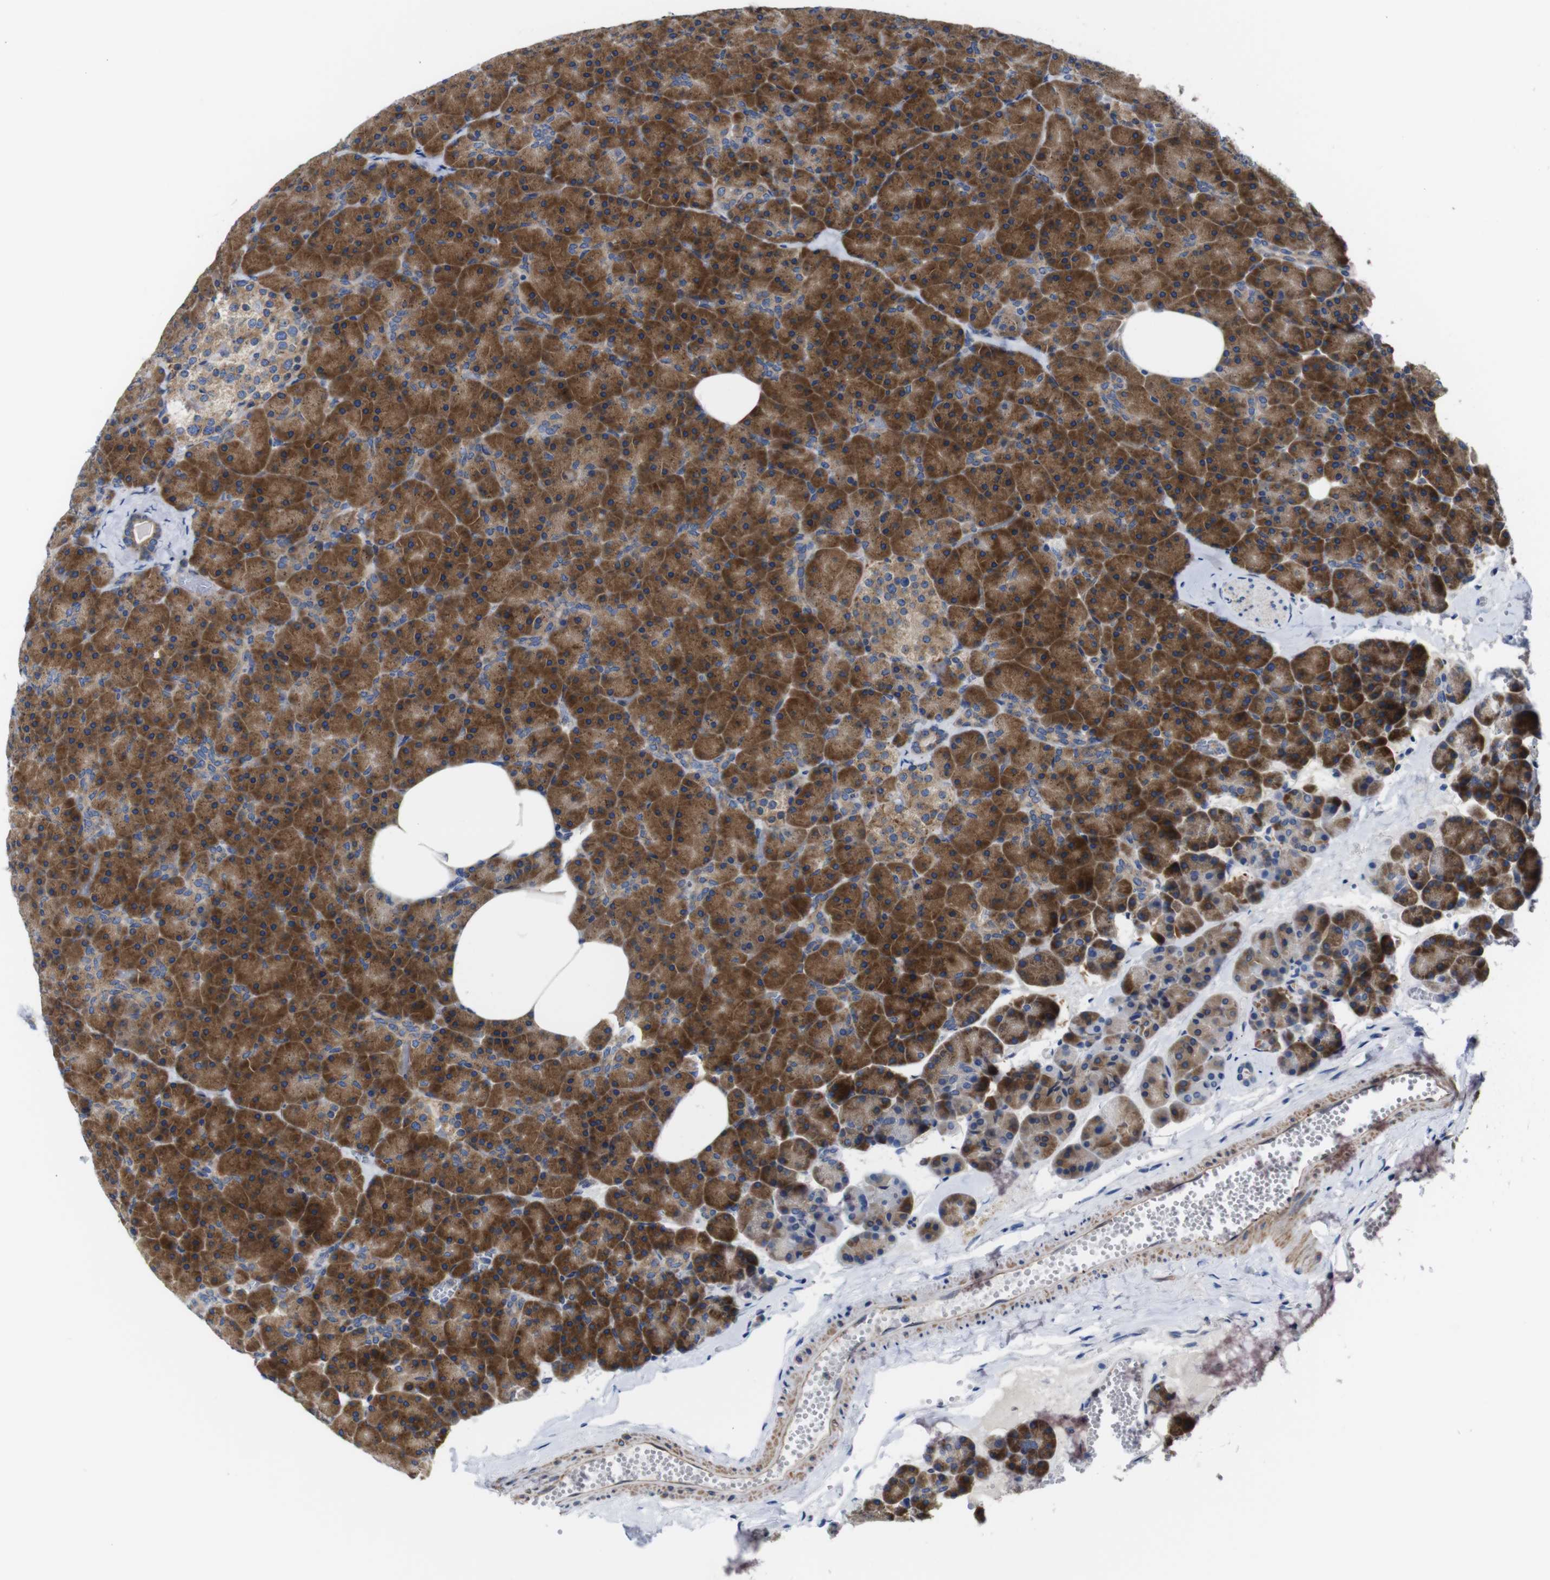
{"staining": {"intensity": "strong", "quantity": ">75%", "location": "cytoplasmic/membranous"}, "tissue": "pancreas", "cell_type": "Exocrine glandular cells", "image_type": "normal", "snomed": [{"axis": "morphology", "description": "Normal tissue, NOS"}, {"axis": "topography", "description": "Pancreas"}], "caption": "Immunohistochemistry photomicrograph of unremarkable pancreas: human pancreas stained using IHC demonstrates high levels of strong protein expression localized specifically in the cytoplasmic/membranous of exocrine glandular cells, appearing as a cytoplasmic/membranous brown color.", "gene": "DDRGK1", "patient": {"sex": "female", "age": 35}}